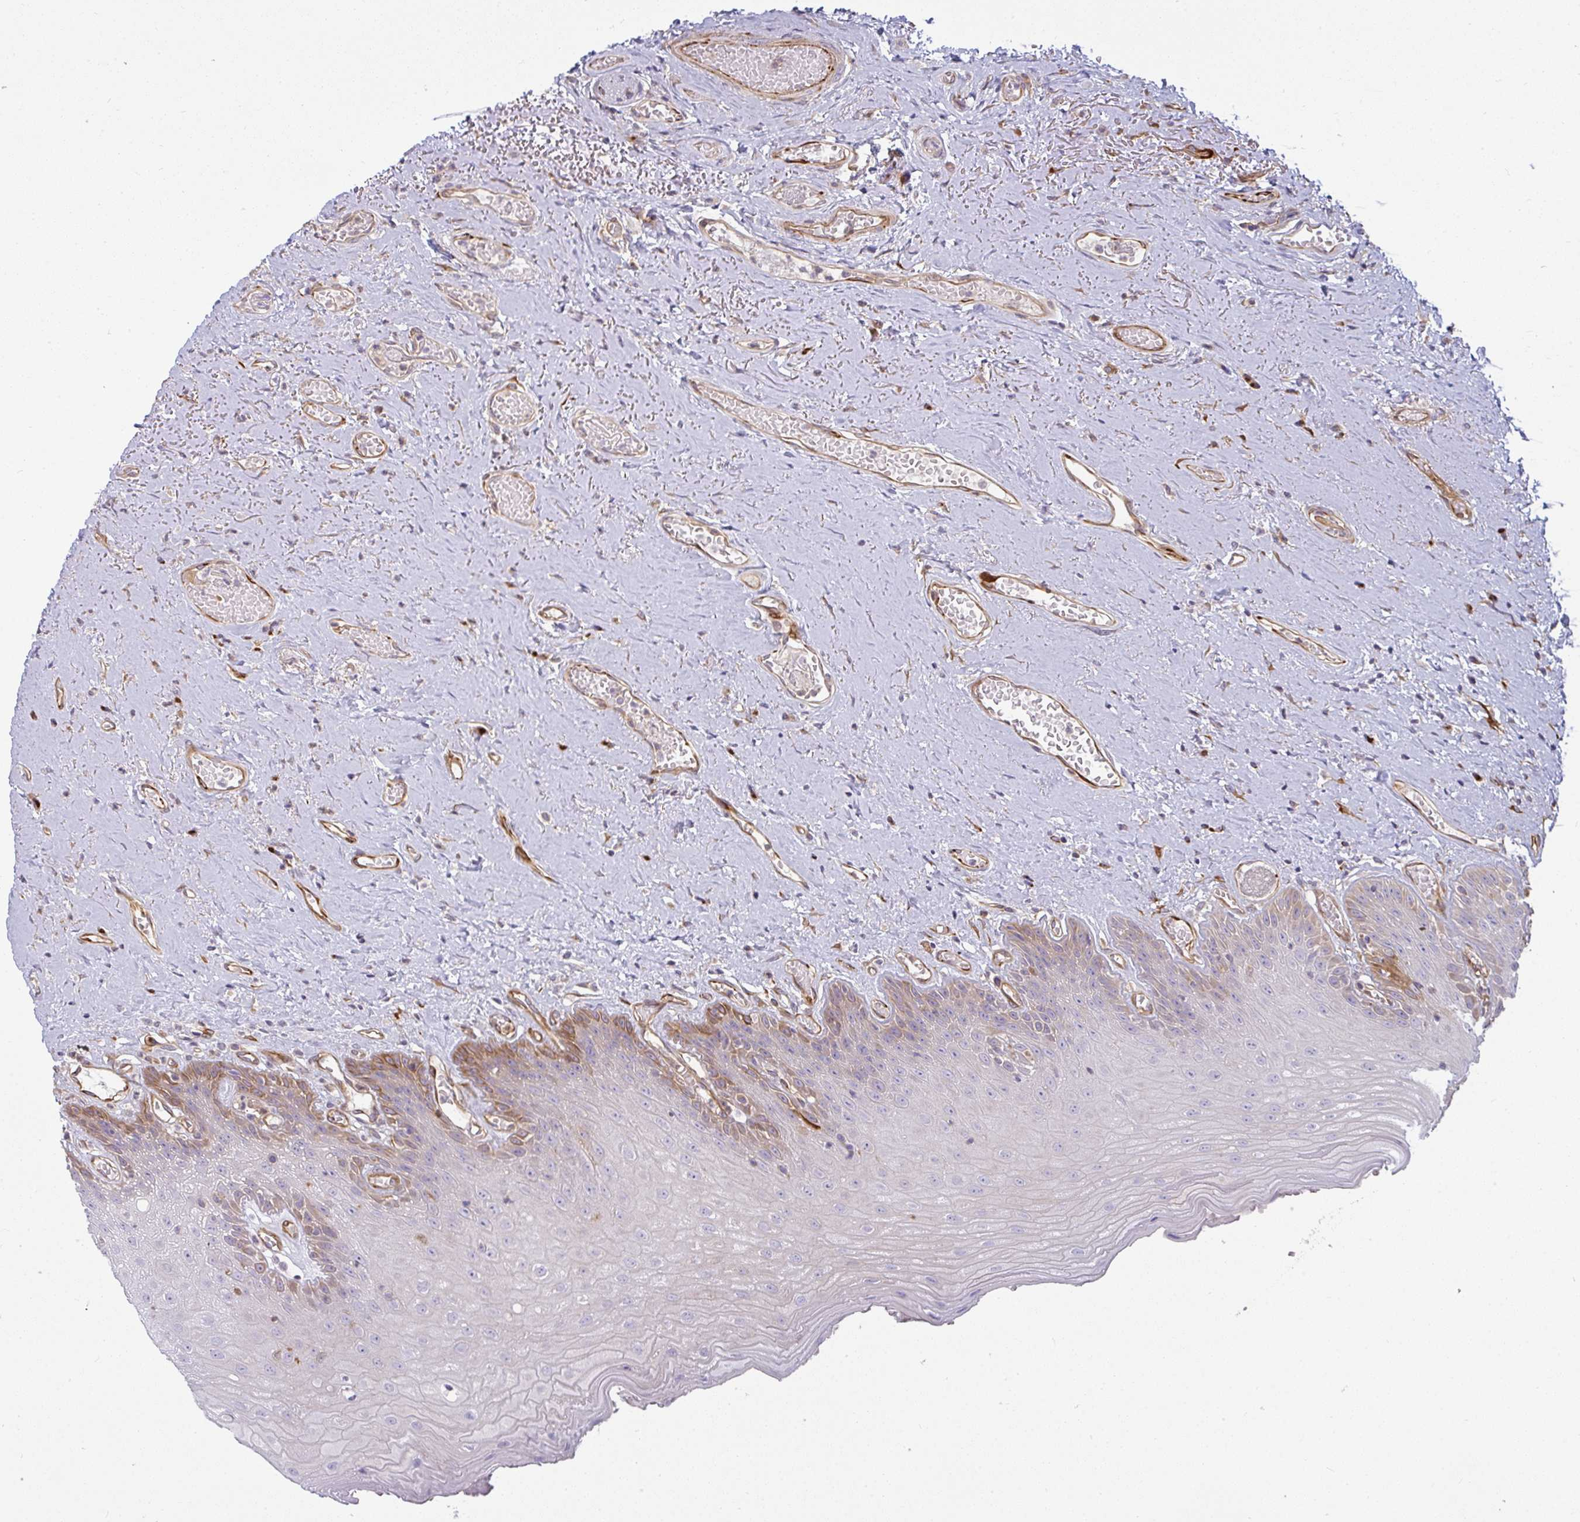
{"staining": {"intensity": "weak", "quantity": "<25%", "location": "cytoplasmic/membranous"}, "tissue": "oral mucosa", "cell_type": "Squamous epithelial cells", "image_type": "normal", "snomed": [{"axis": "morphology", "description": "Normal tissue, NOS"}, {"axis": "morphology", "description": "Squamous cell carcinoma, NOS"}, {"axis": "topography", "description": "Oral tissue"}, {"axis": "topography", "description": "Peripheral nerve tissue"}, {"axis": "topography", "description": "Head-Neck"}], "caption": "Squamous epithelial cells are negative for brown protein staining in unremarkable oral mucosa. Brightfield microscopy of immunohistochemistry stained with DAB (brown) and hematoxylin (blue), captured at high magnification.", "gene": "IFIT3", "patient": {"sex": "female", "age": 59}}